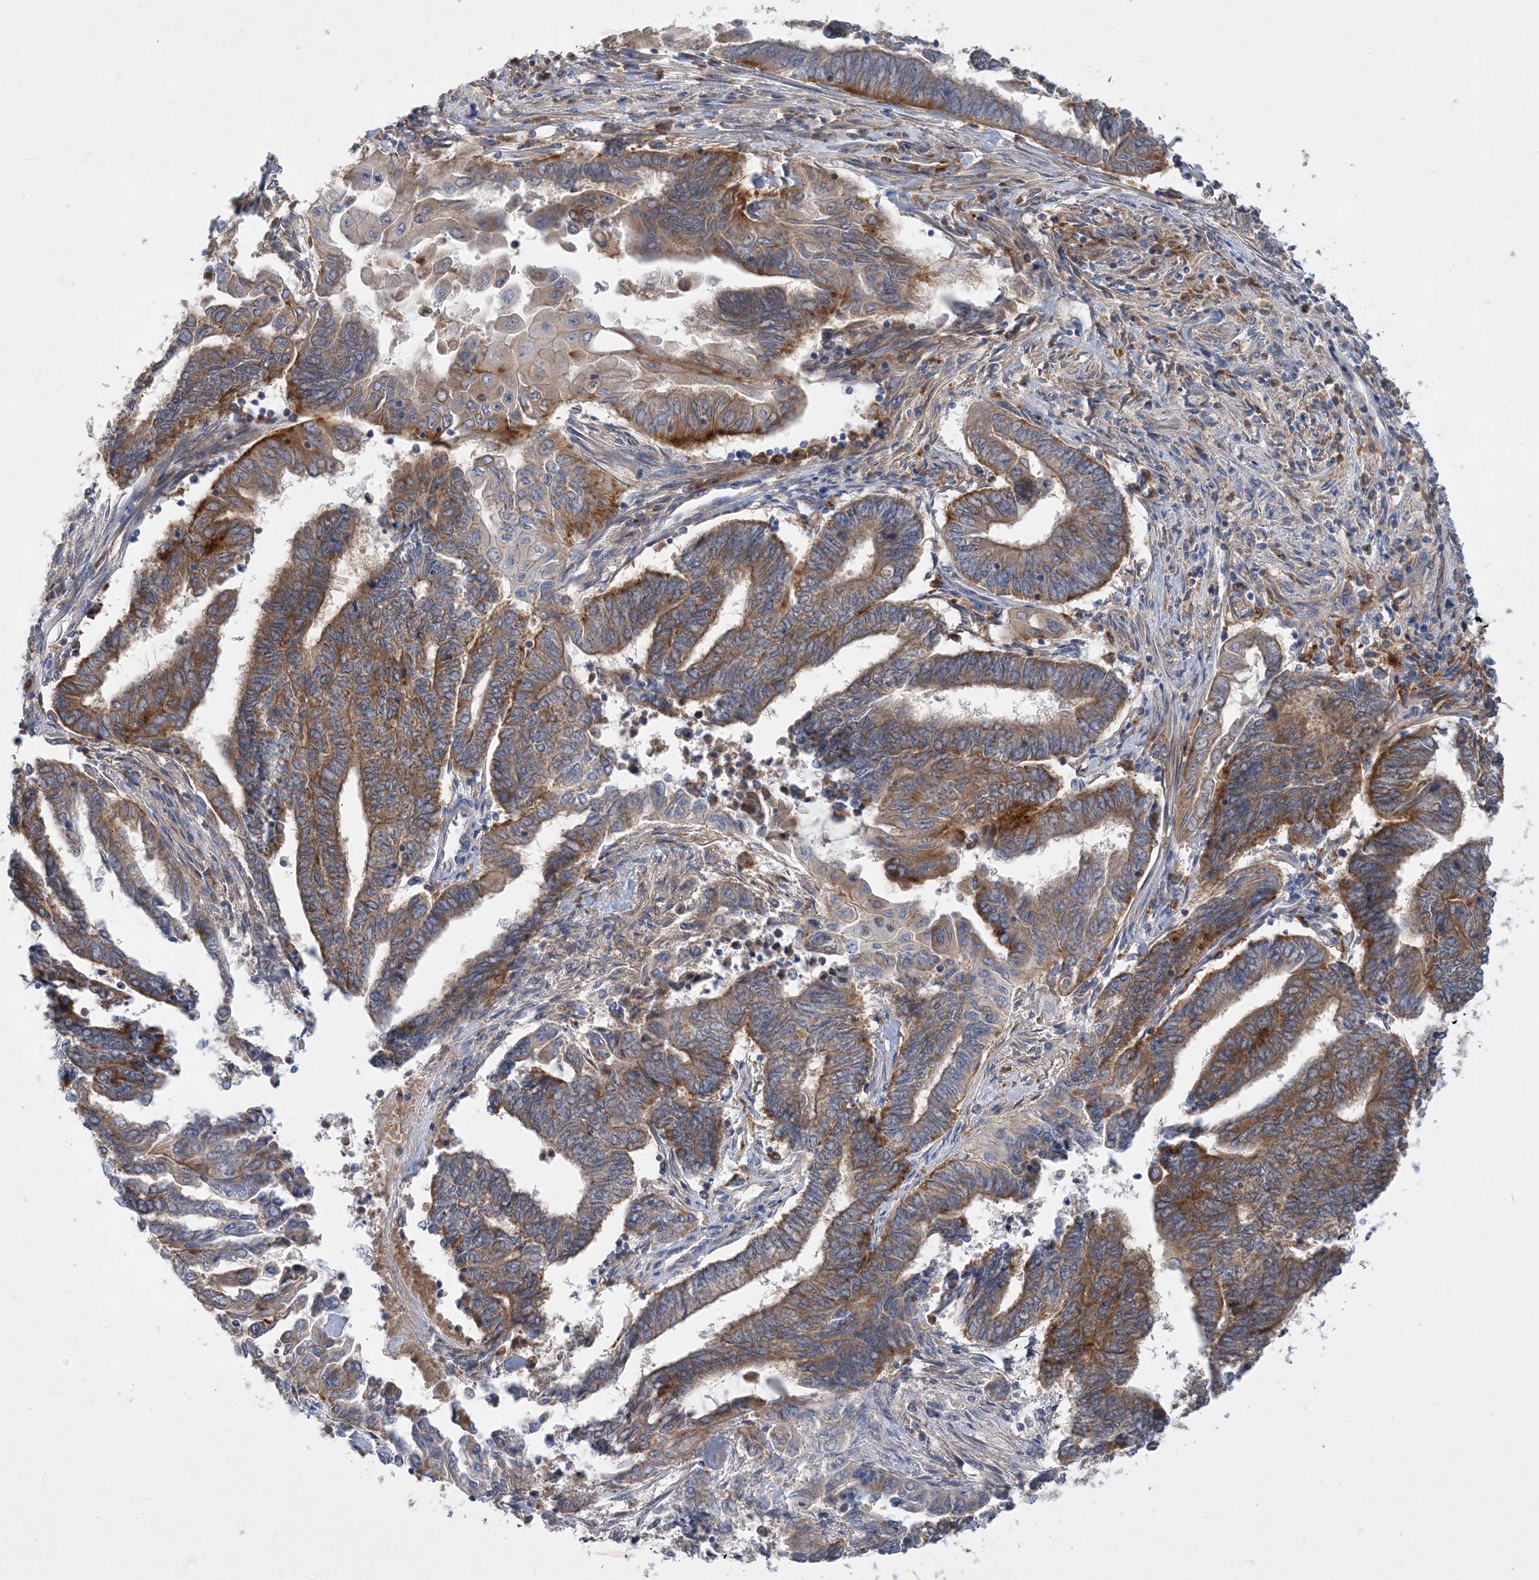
{"staining": {"intensity": "moderate", "quantity": ">75%", "location": "cytoplasmic/membranous"}, "tissue": "endometrial cancer", "cell_type": "Tumor cells", "image_type": "cancer", "snomed": [{"axis": "morphology", "description": "Adenocarcinoma, NOS"}, {"axis": "topography", "description": "Uterus"}, {"axis": "topography", "description": "Endometrium"}], "caption": "The immunohistochemical stain highlights moderate cytoplasmic/membranous positivity in tumor cells of endometrial adenocarcinoma tissue.", "gene": "GRINA", "patient": {"sex": "female", "age": 70}}